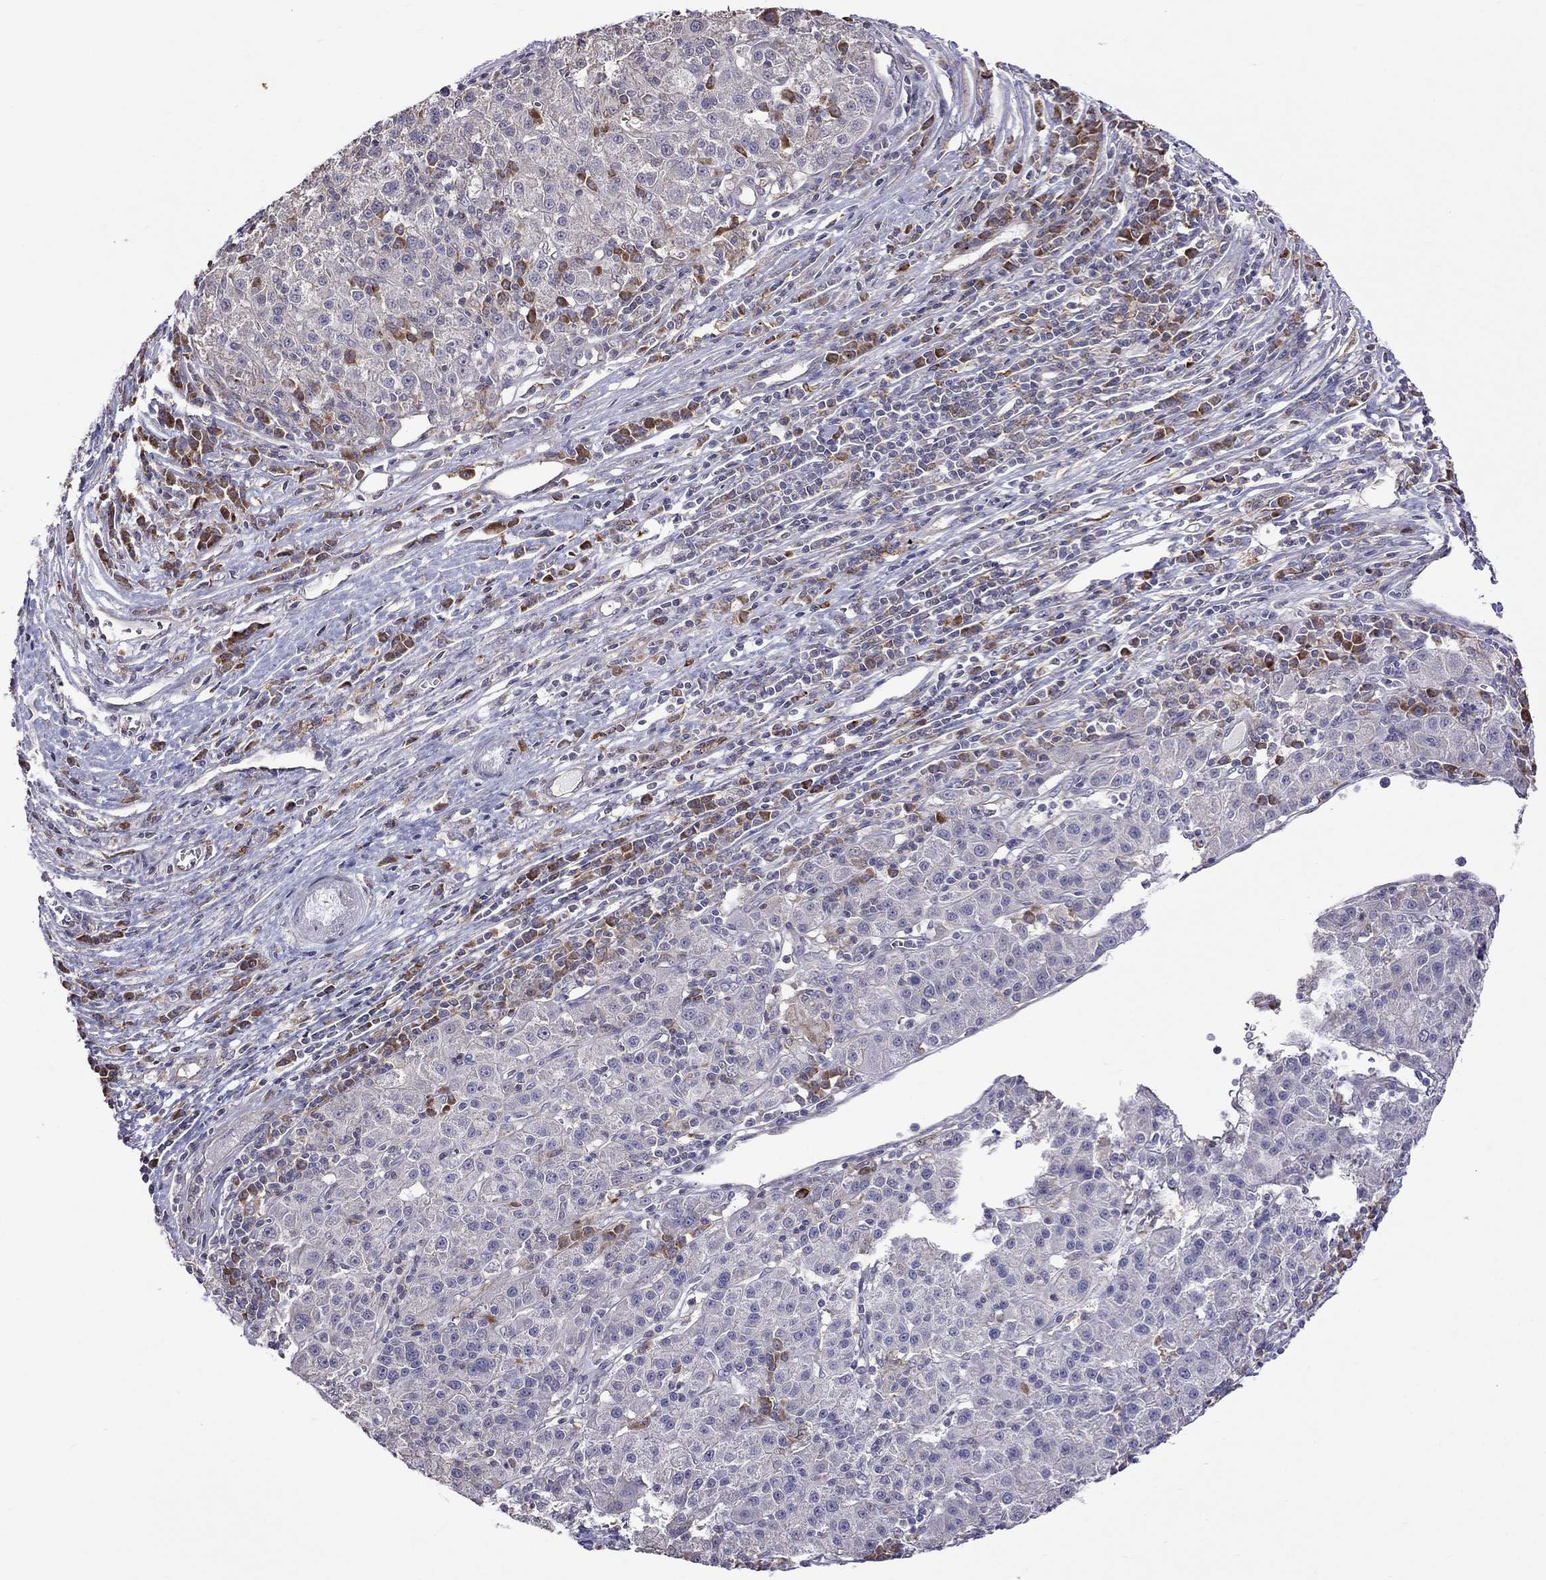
{"staining": {"intensity": "negative", "quantity": "none", "location": "none"}, "tissue": "liver cancer", "cell_type": "Tumor cells", "image_type": "cancer", "snomed": [{"axis": "morphology", "description": "Carcinoma, Hepatocellular, NOS"}, {"axis": "topography", "description": "Liver"}], "caption": "Histopathology image shows no protein staining in tumor cells of liver hepatocellular carcinoma tissue.", "gene": "ADAM28", "patient": {"sex": "female", "age": 60}}